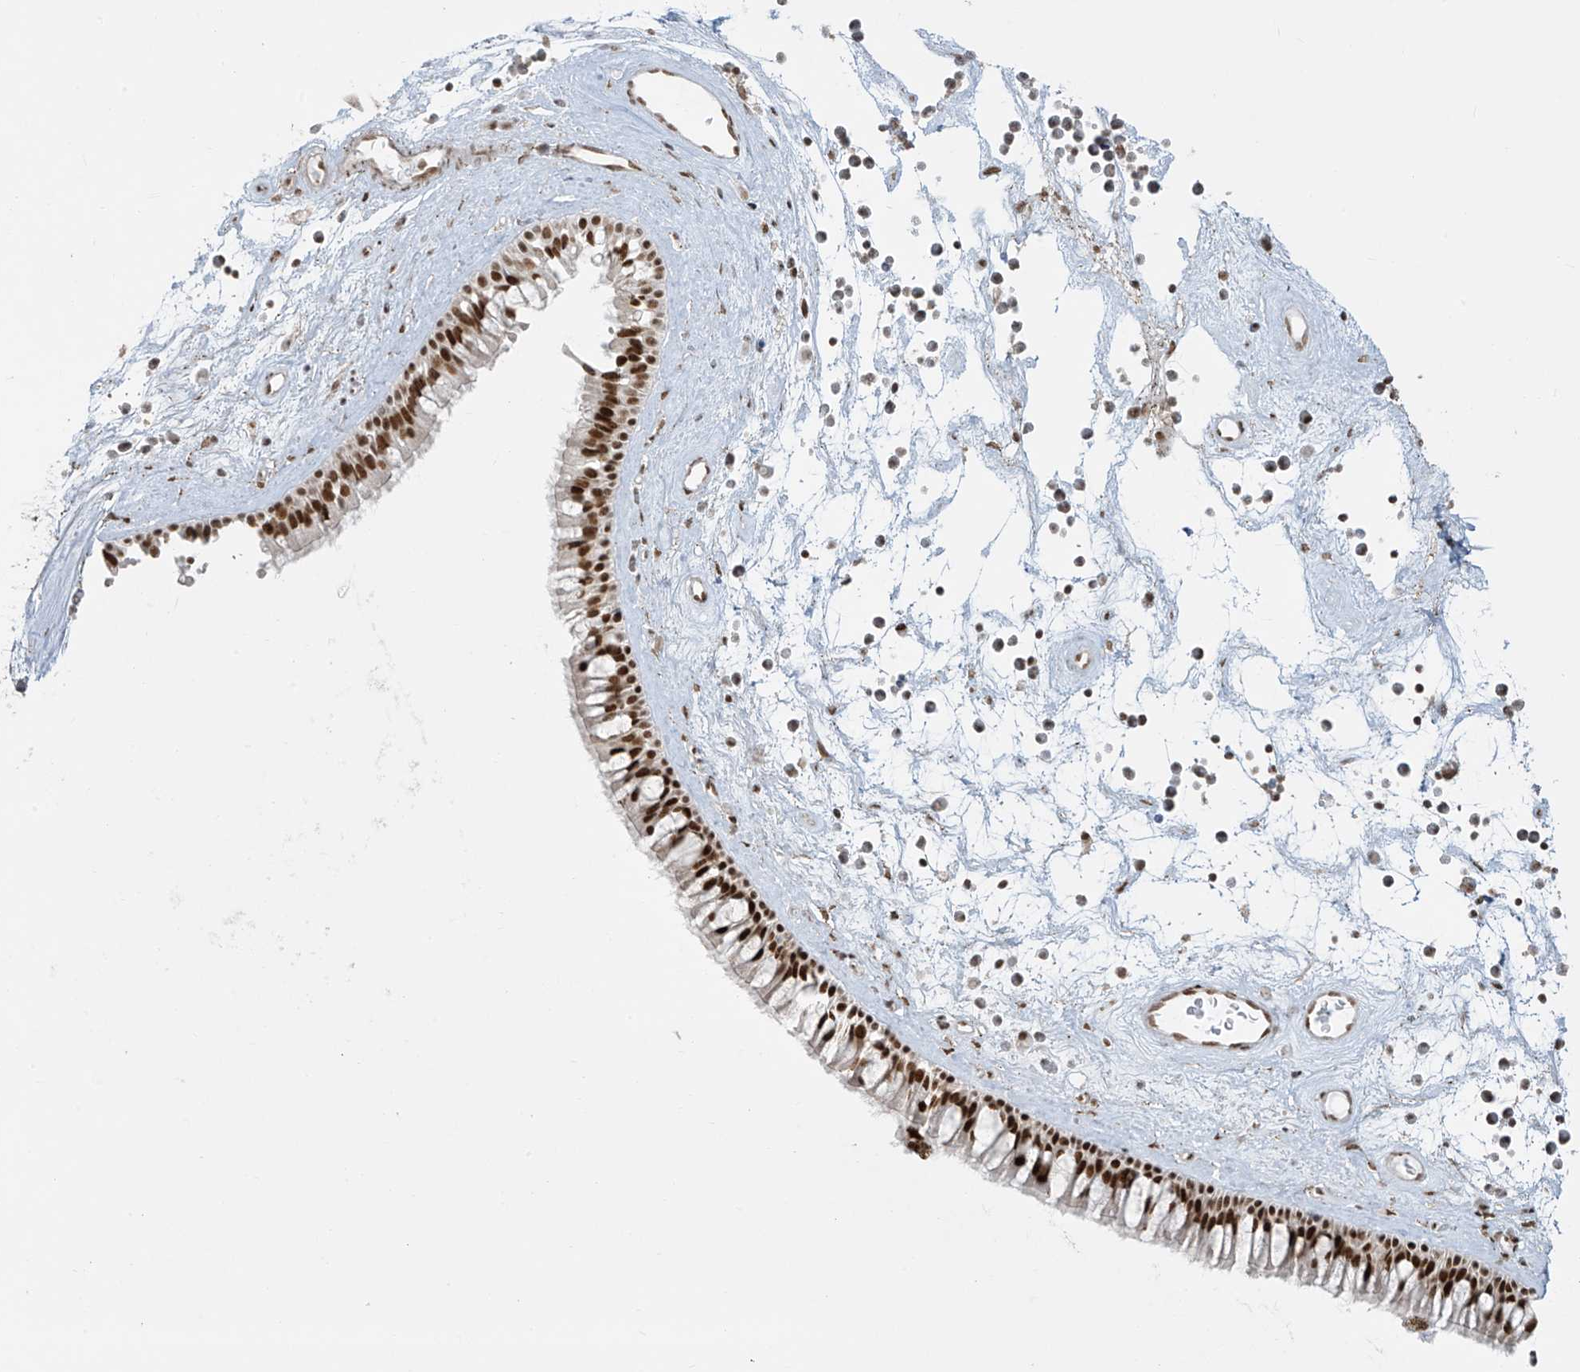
{"staining": {"intensity": "strong", "quantity": ">75%", "location": "nuclear"}, "tissue": "nasopharynx", "cell_type": "Respiratory epithelial cells", "image_type": "normal", "snomed": [{"axis": "morphology", "description": "Normal tissue, NOS"}, {"axis": "topography", "description": "Nasopharynx"}], "caption": "Strong nuclear positivity for a protein is identified in about >75% of respiratory epithelial cells of unremarkable nasopharynx using IHC.", "gene": "MS4A6A", "patient": {"sex": "male", "age": 64}}